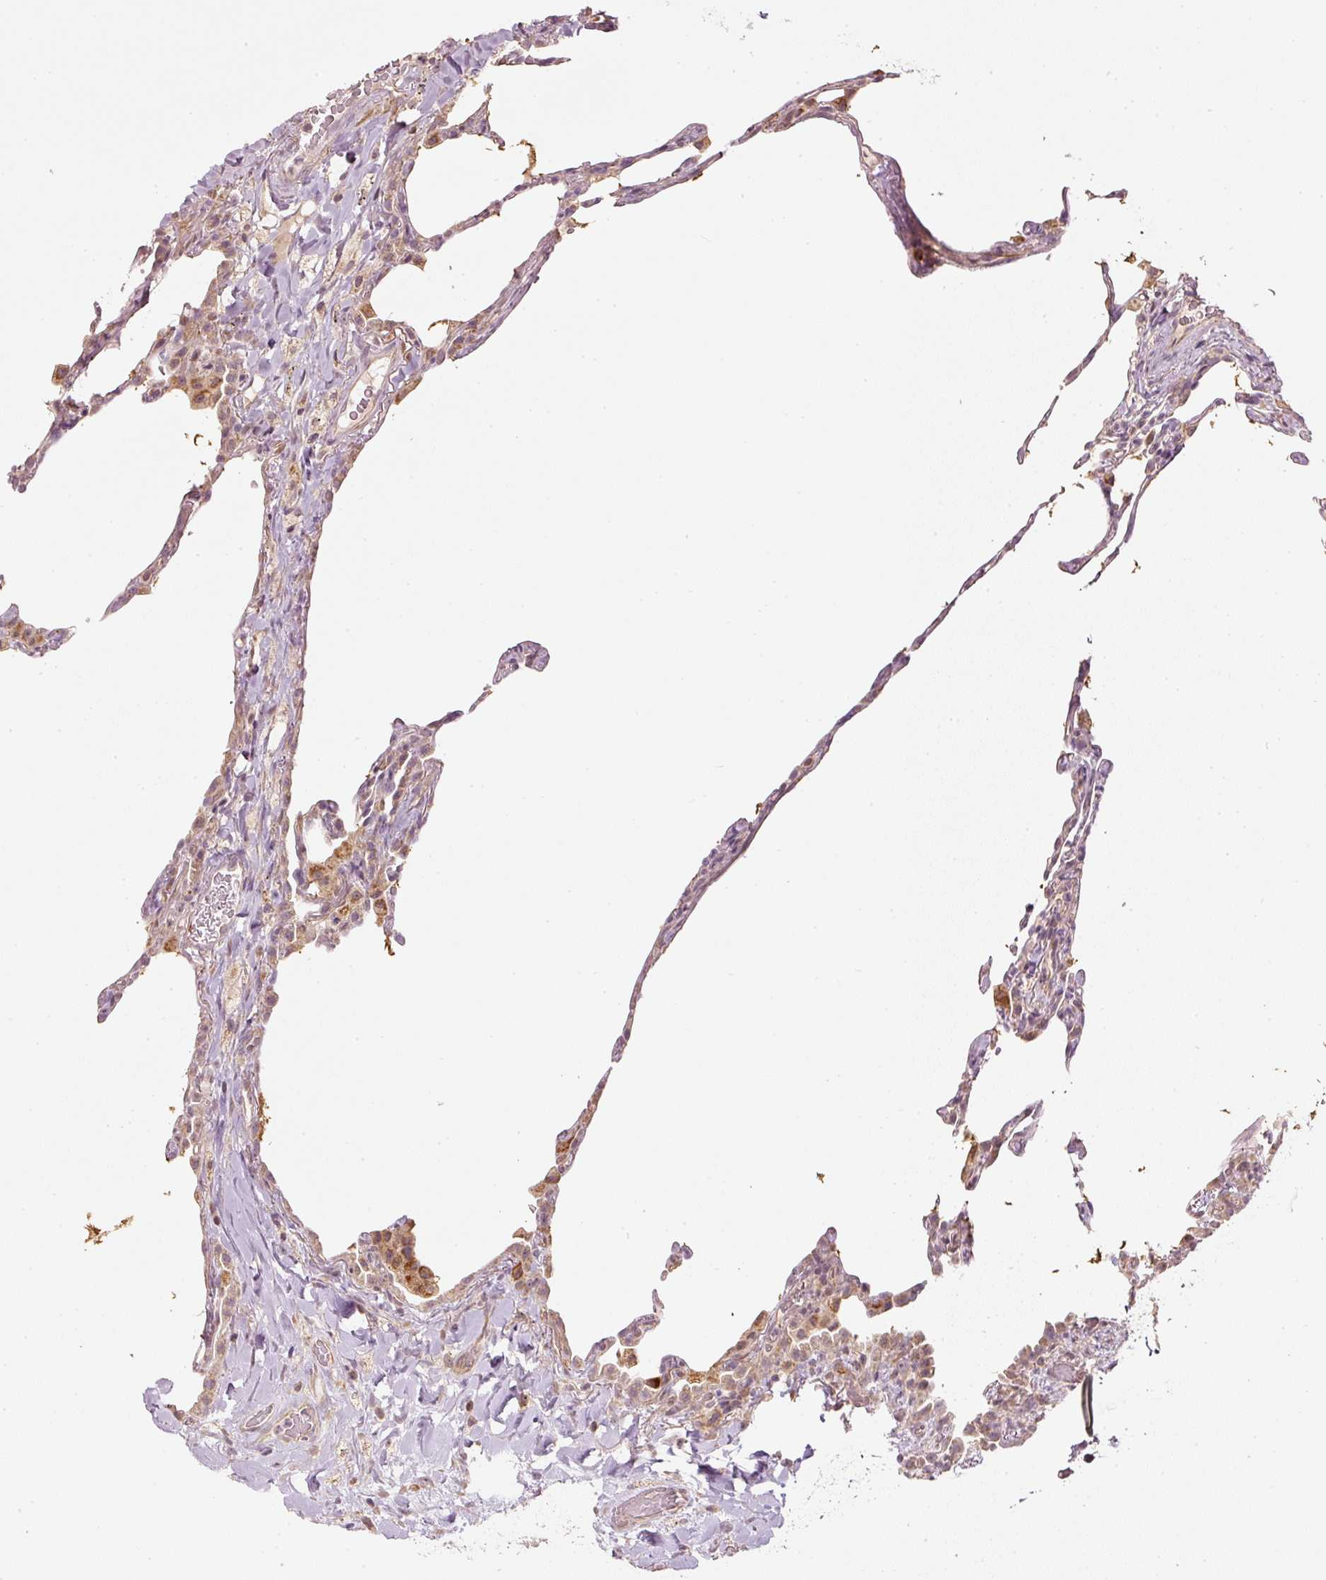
{"staining": {"intensity": "weak", "quantity": "<25%", "location": "cytoplasmic/membranous"}, "tissue": "lung", "cell_type": "Alveolar cells", "image_type": "normal", "snomed": [{"axis": "morphology", "description": "Normal tissue, NOS"}, {"axis": "topography", "description": "Lung"}], "caption": "The photomicrograph exhibits no significant expression in alveolar cells of lung. (DAB immunohistochemistry (IHC) with hematoxylin counter stain).", "gene": "CDC20B", "patient": {"sex": "female", "age": 57}}